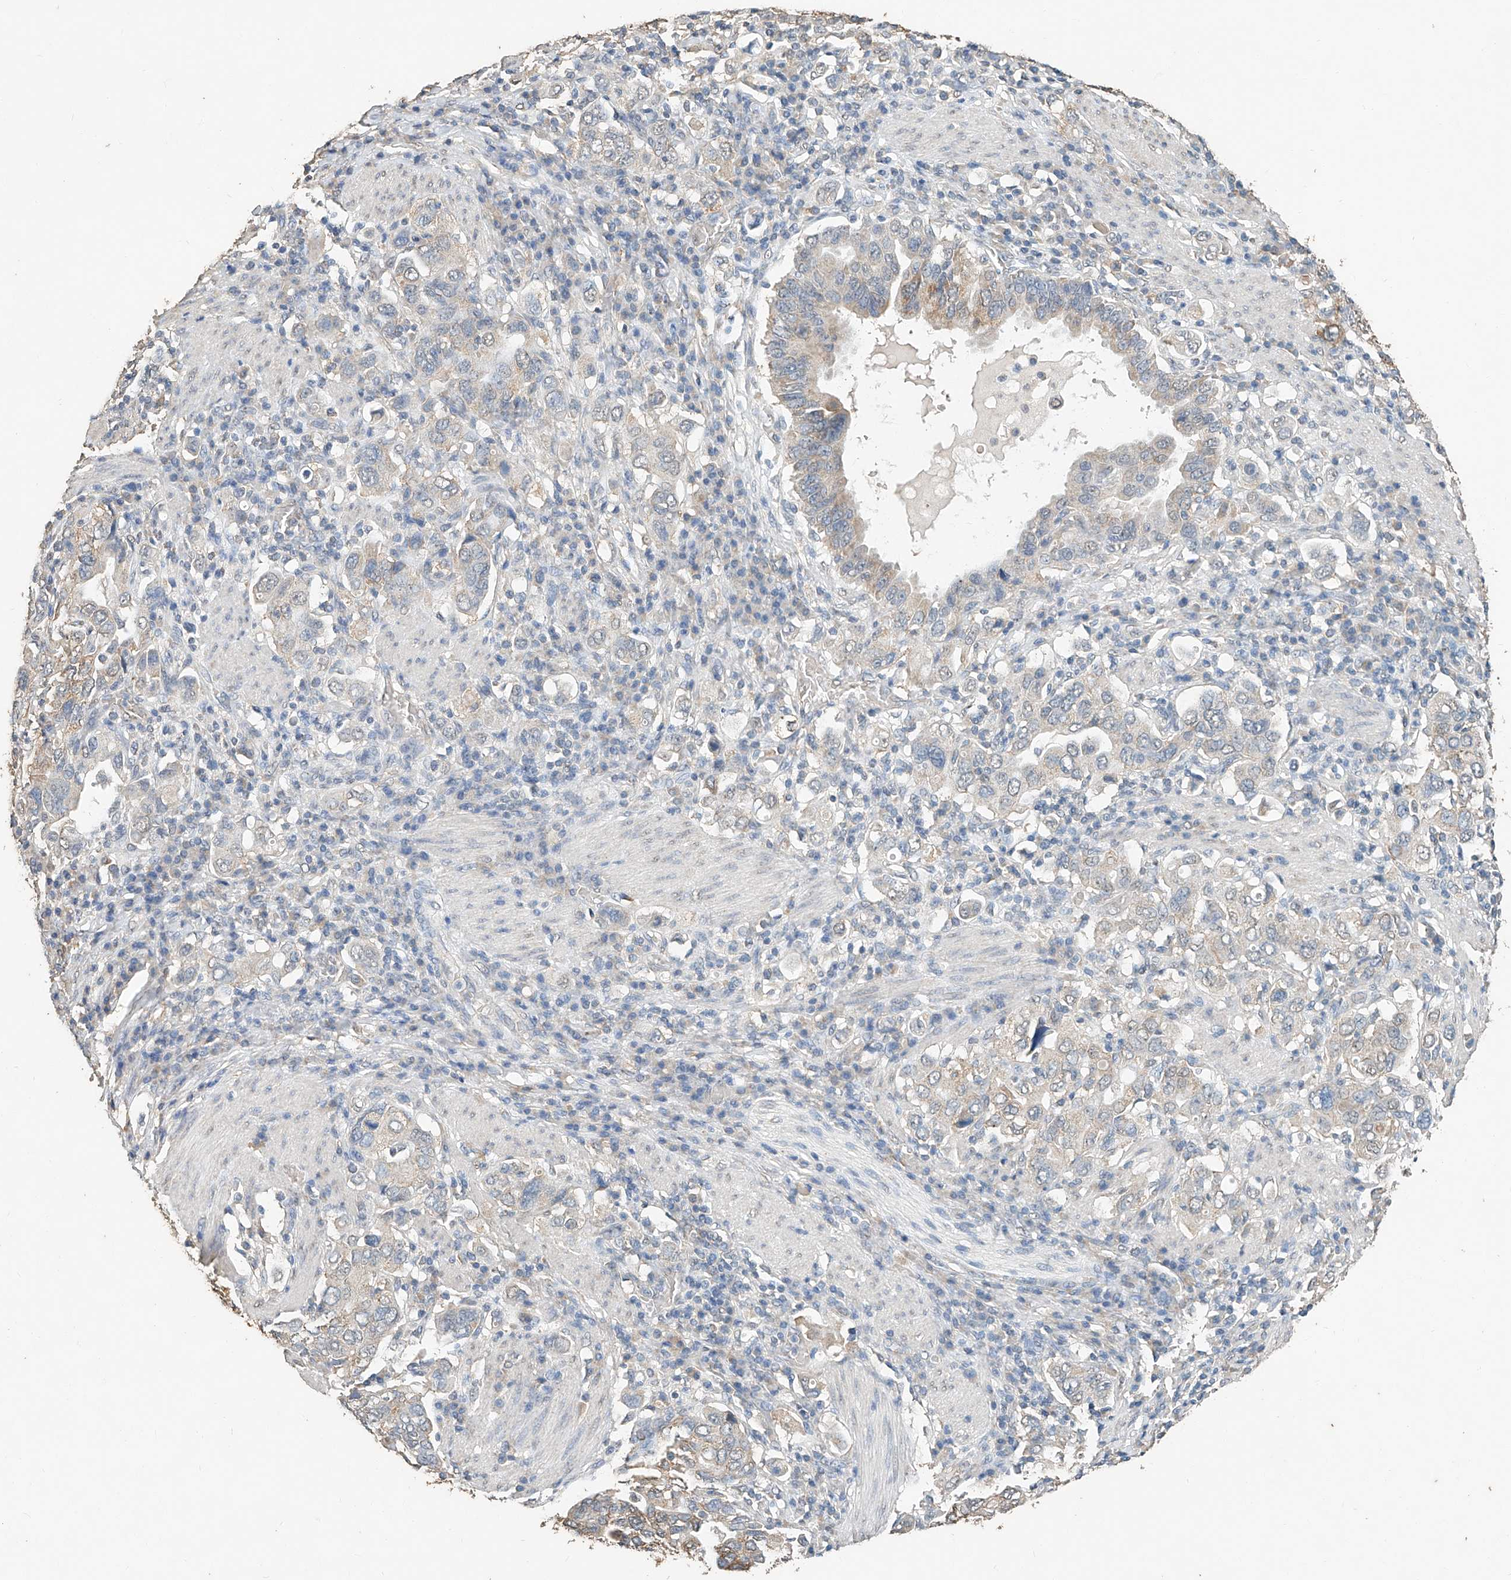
{"staining": {"intensity": "weak", "quantity": "25%-75%", "location": "cytoplasmic/membranous"}, "tissue": "stomach cancer", "cell_type": "Tumor cells", "image_type": "cancer", "snomed": [{"axis": "morphology", "description": "Adenocarcinoma, NOS"}, {"axis": "topography", "description": "Stomach, upper"}], "caption": "Immunohistochemistry (IHC) (DAB (3,3'-diaminobenzidine)) staining of human adenocarcinoma (stomach) demonstrates weak cytoplasmic/membranous protein expression in about 25%-75% of tumor cells.", "gene": "CERS4", "patient": {"sex": "male", "age": 62}}